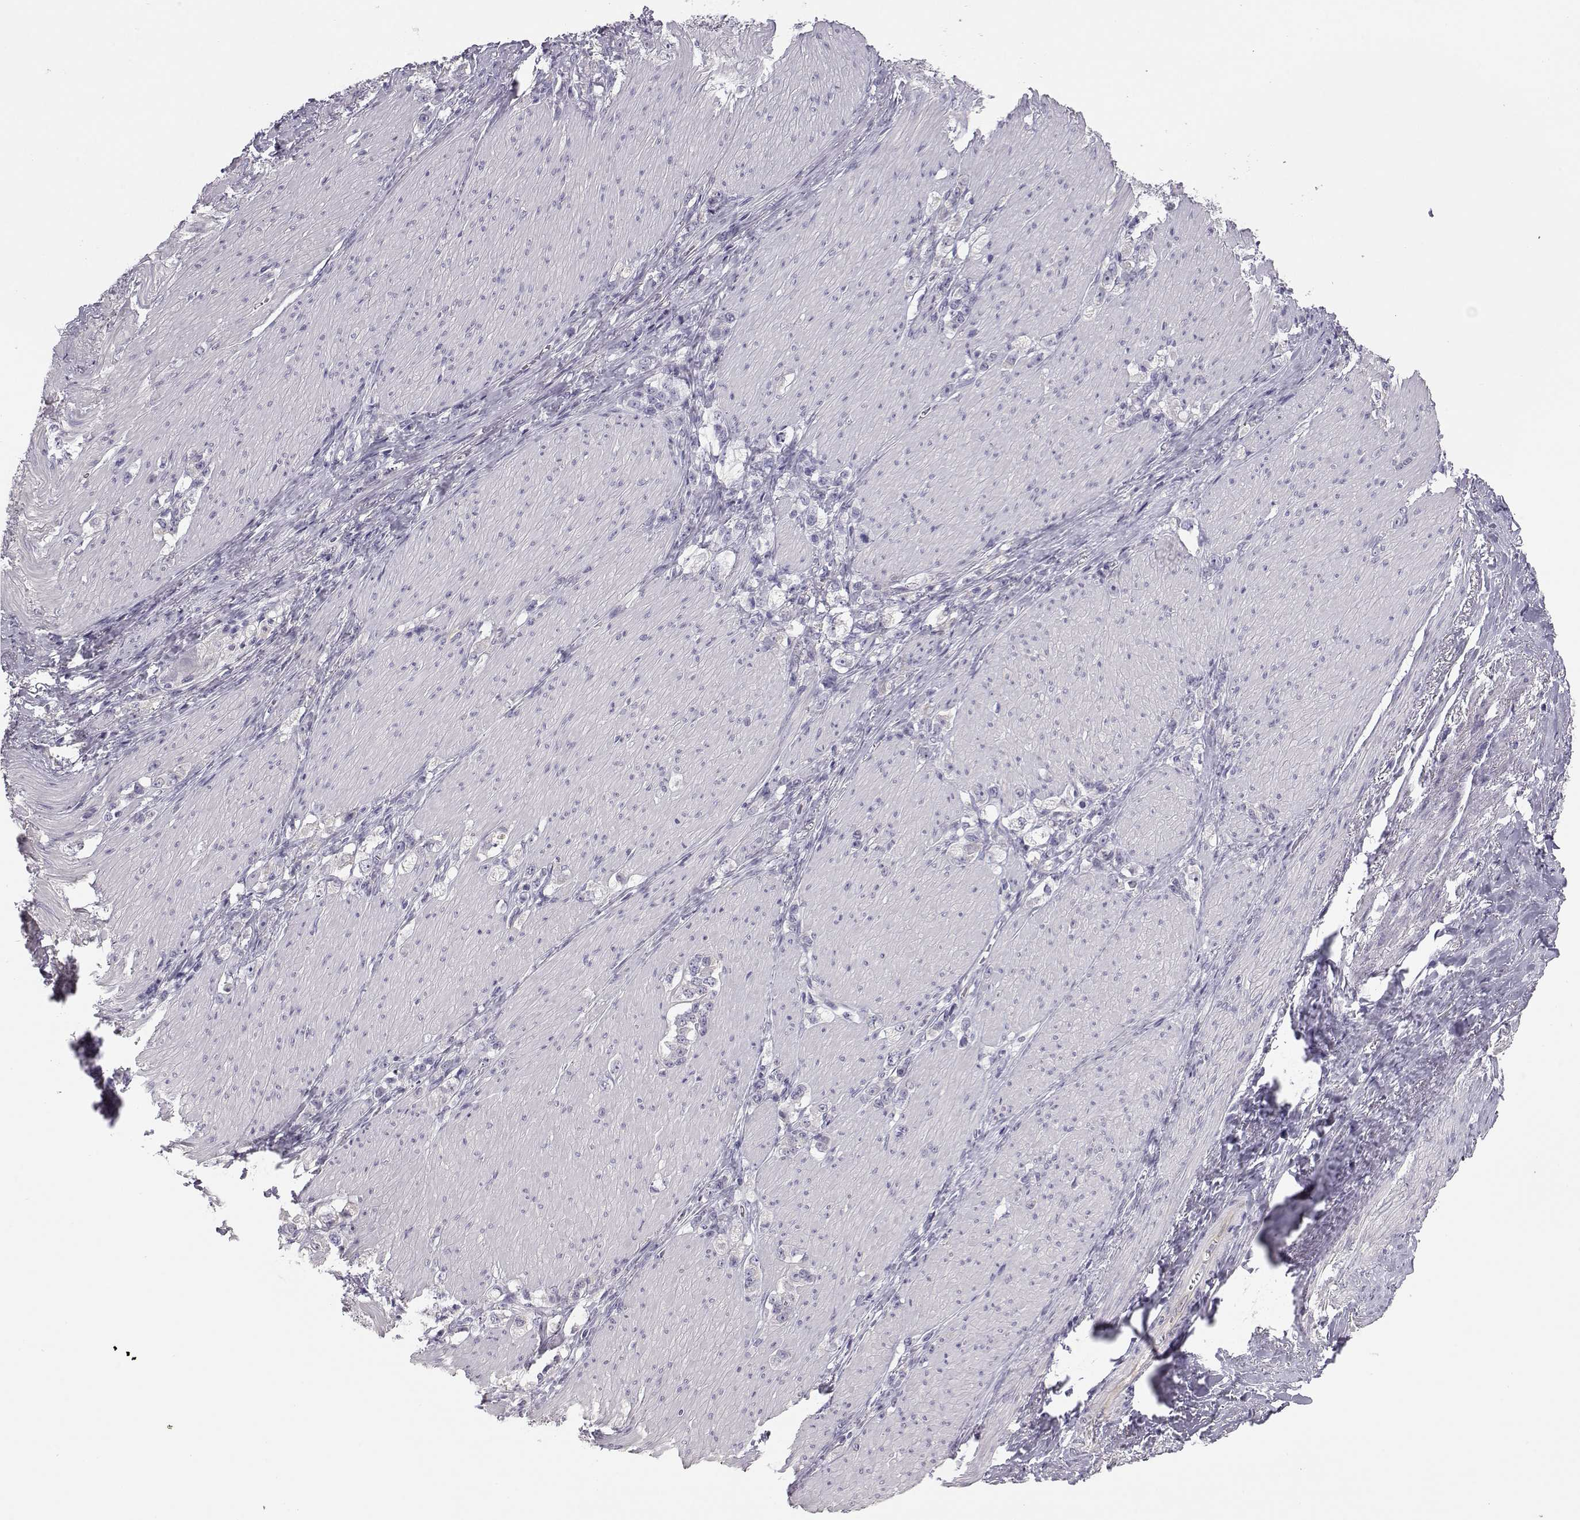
{"staining": {"intensity": "negative", "quantity": "none", "location": "none"}, "tissue": "stomach cancer", "cell_type": "Tumor cells", "image_type": "cancer", "snomed": [{"axis": "morphology", "description": "Adenocarcinoma, NOS"}, {"axis": "topography", "description": "Stomach, lower"}], "caption": "DAB (3,3'-diaminobenzidine) immunohistochemical staining of stomach adenocarcinoma displays no significant positivity in tumor cells. (DAB immunohistochemistry (IHC) with hematoxylin counter stain).", "gene": "KCNMB4", "patient": {"sex": "male", "age": 88}}